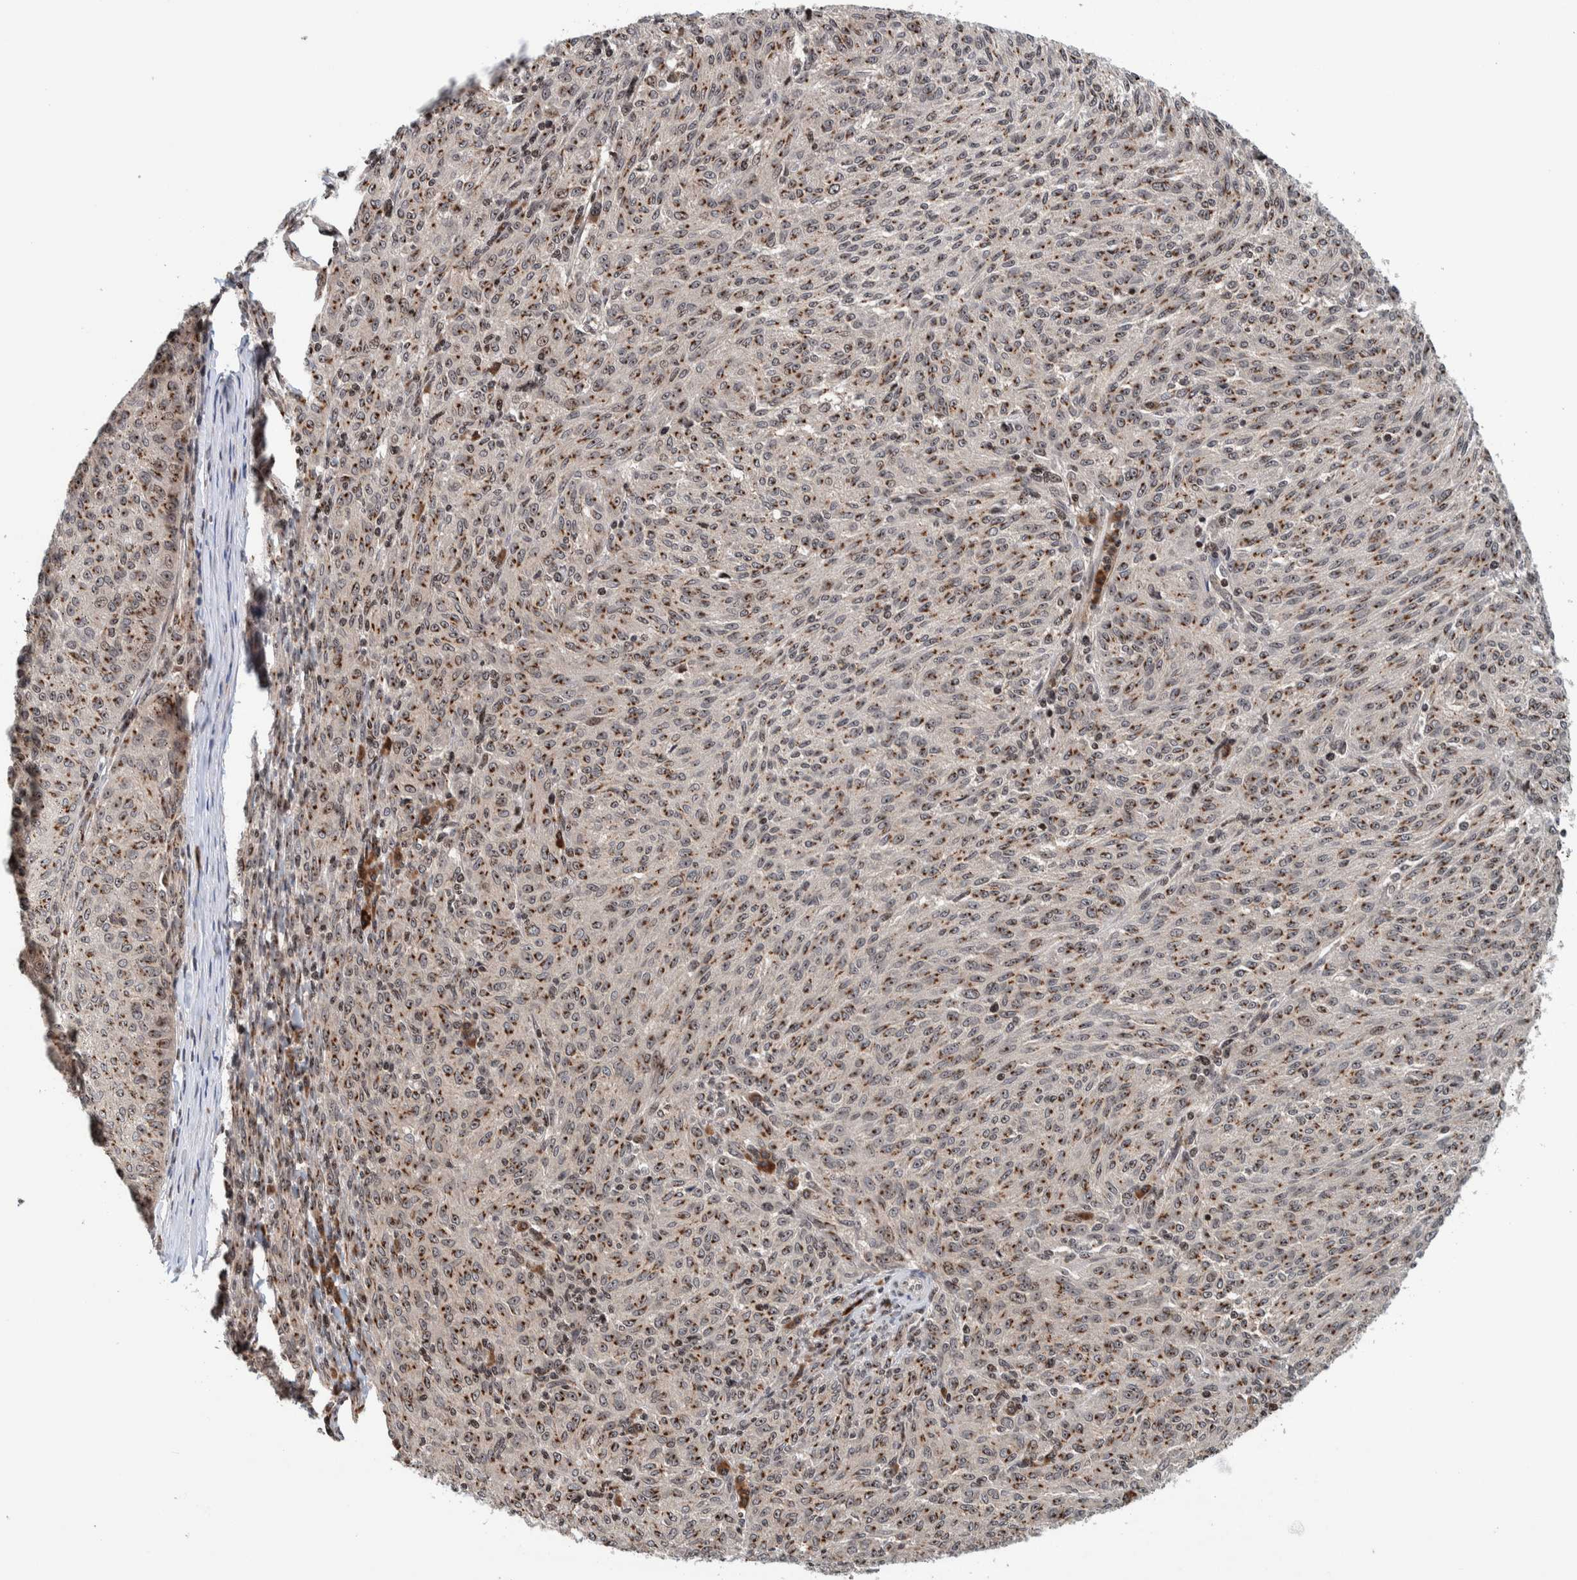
{"staining": {"intensity": "moderate", "quantity": "25%-75%", "location": "cytoplasmic/membranous,nuclear"}, "tissue": "melanoma", "cell_type": "Tumor cells", "image_type": "cancer", "snomed": [{"axis": "morphology", "description": "Malignant melanoma, NOS"}, {"axis": "topography", "description": "Skin"}], "caption": "Moderate cytoplasmic/membranous and nuclear protein expression is appreciated in approximately 25%-75% of tumor cells in melanoma.", "gene": "CCDC182", "patient": {"sex": "female", "age": 72}}